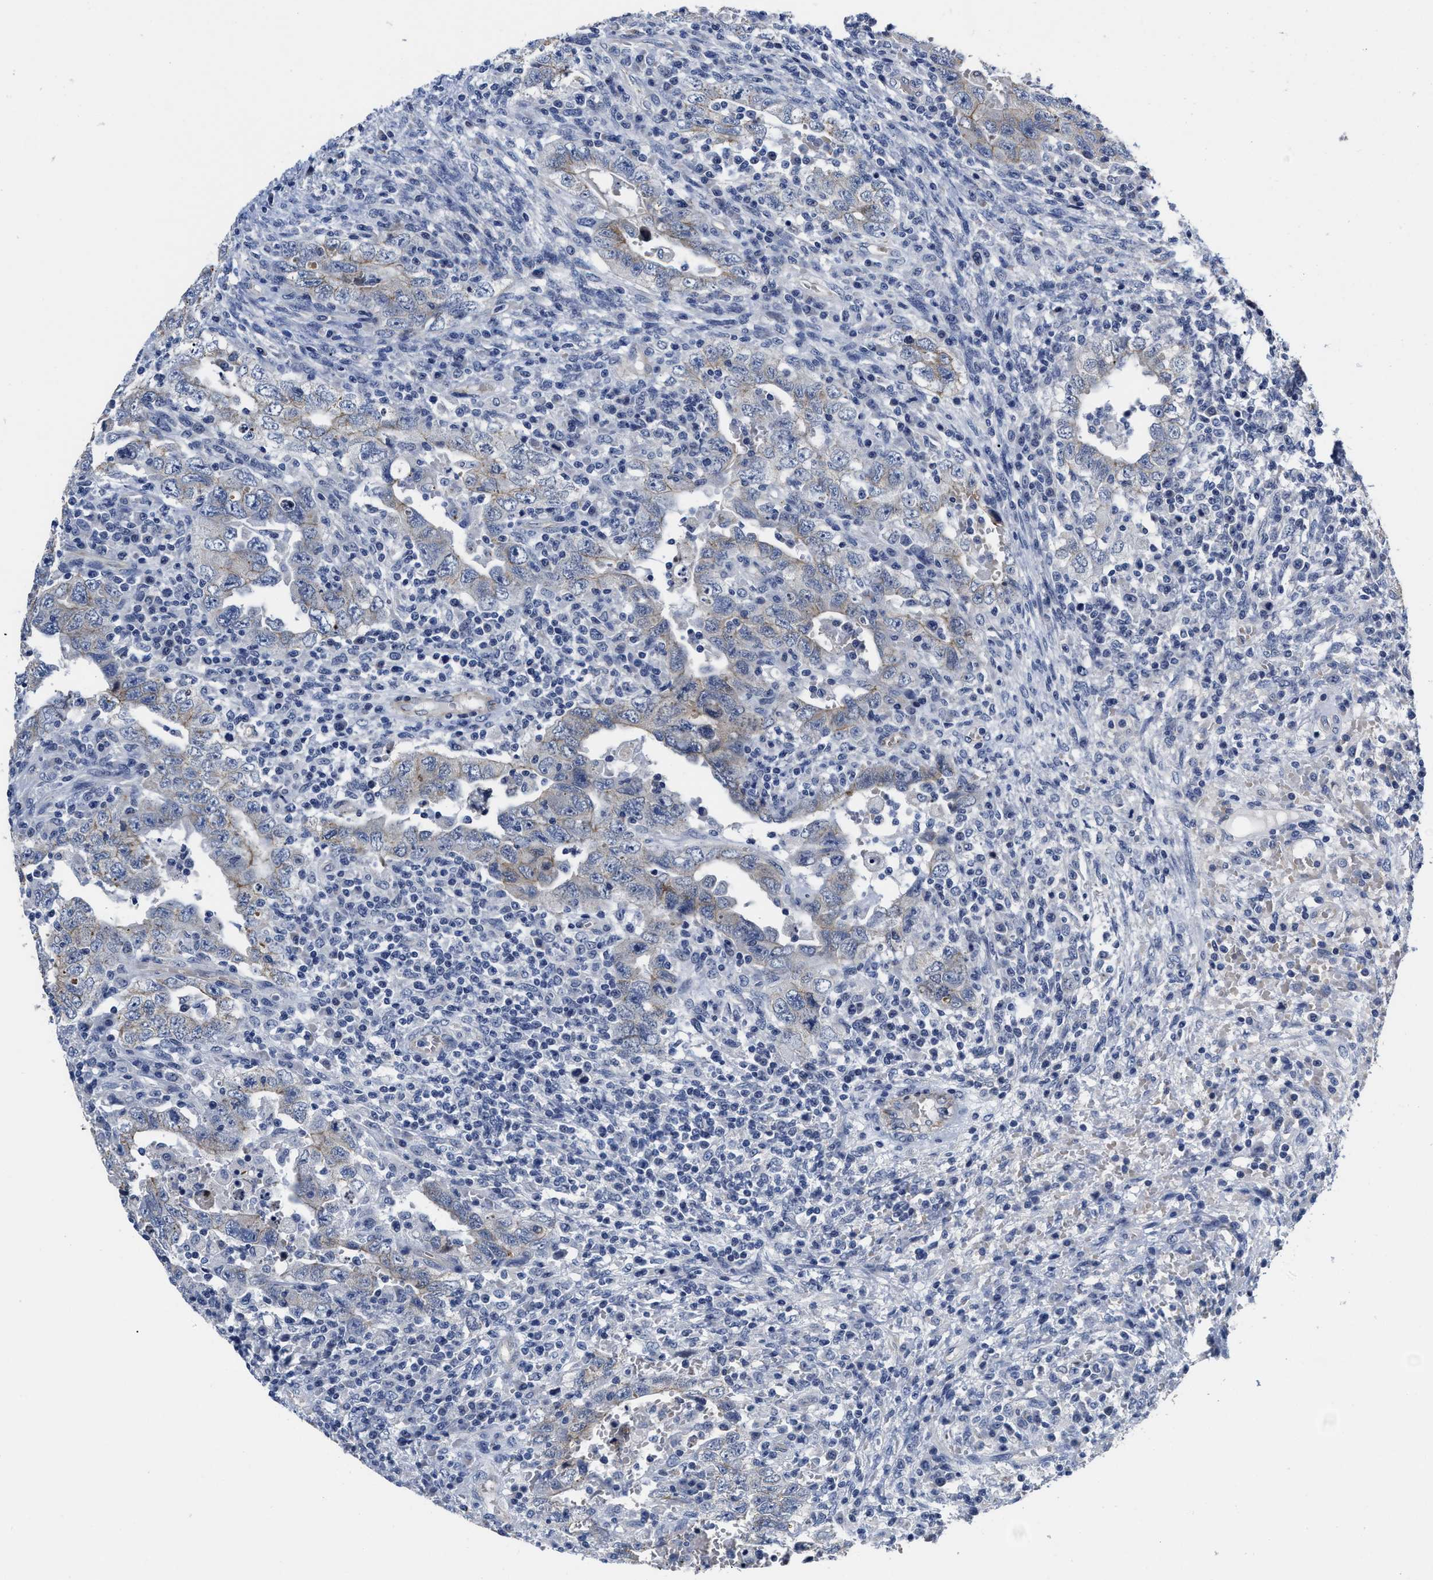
{"staining": {"intensity": "negative", "quantity": "none", "location": "none"}, "tissue": "testis cancer", "cell_type": "Tumor cells", "image_type": "cancer", "snomed": [{"axis": "morphology", "description": "Carcinoma, Embryonal, NOS"}, {"axis": "topography", "description": "Testis"}], "caption": "There is no significant staining in tumor cells of testis cancer (embryonal carcinoma).", "gene": "GHITM", "patient": {"sex": "male", "age": 26}}